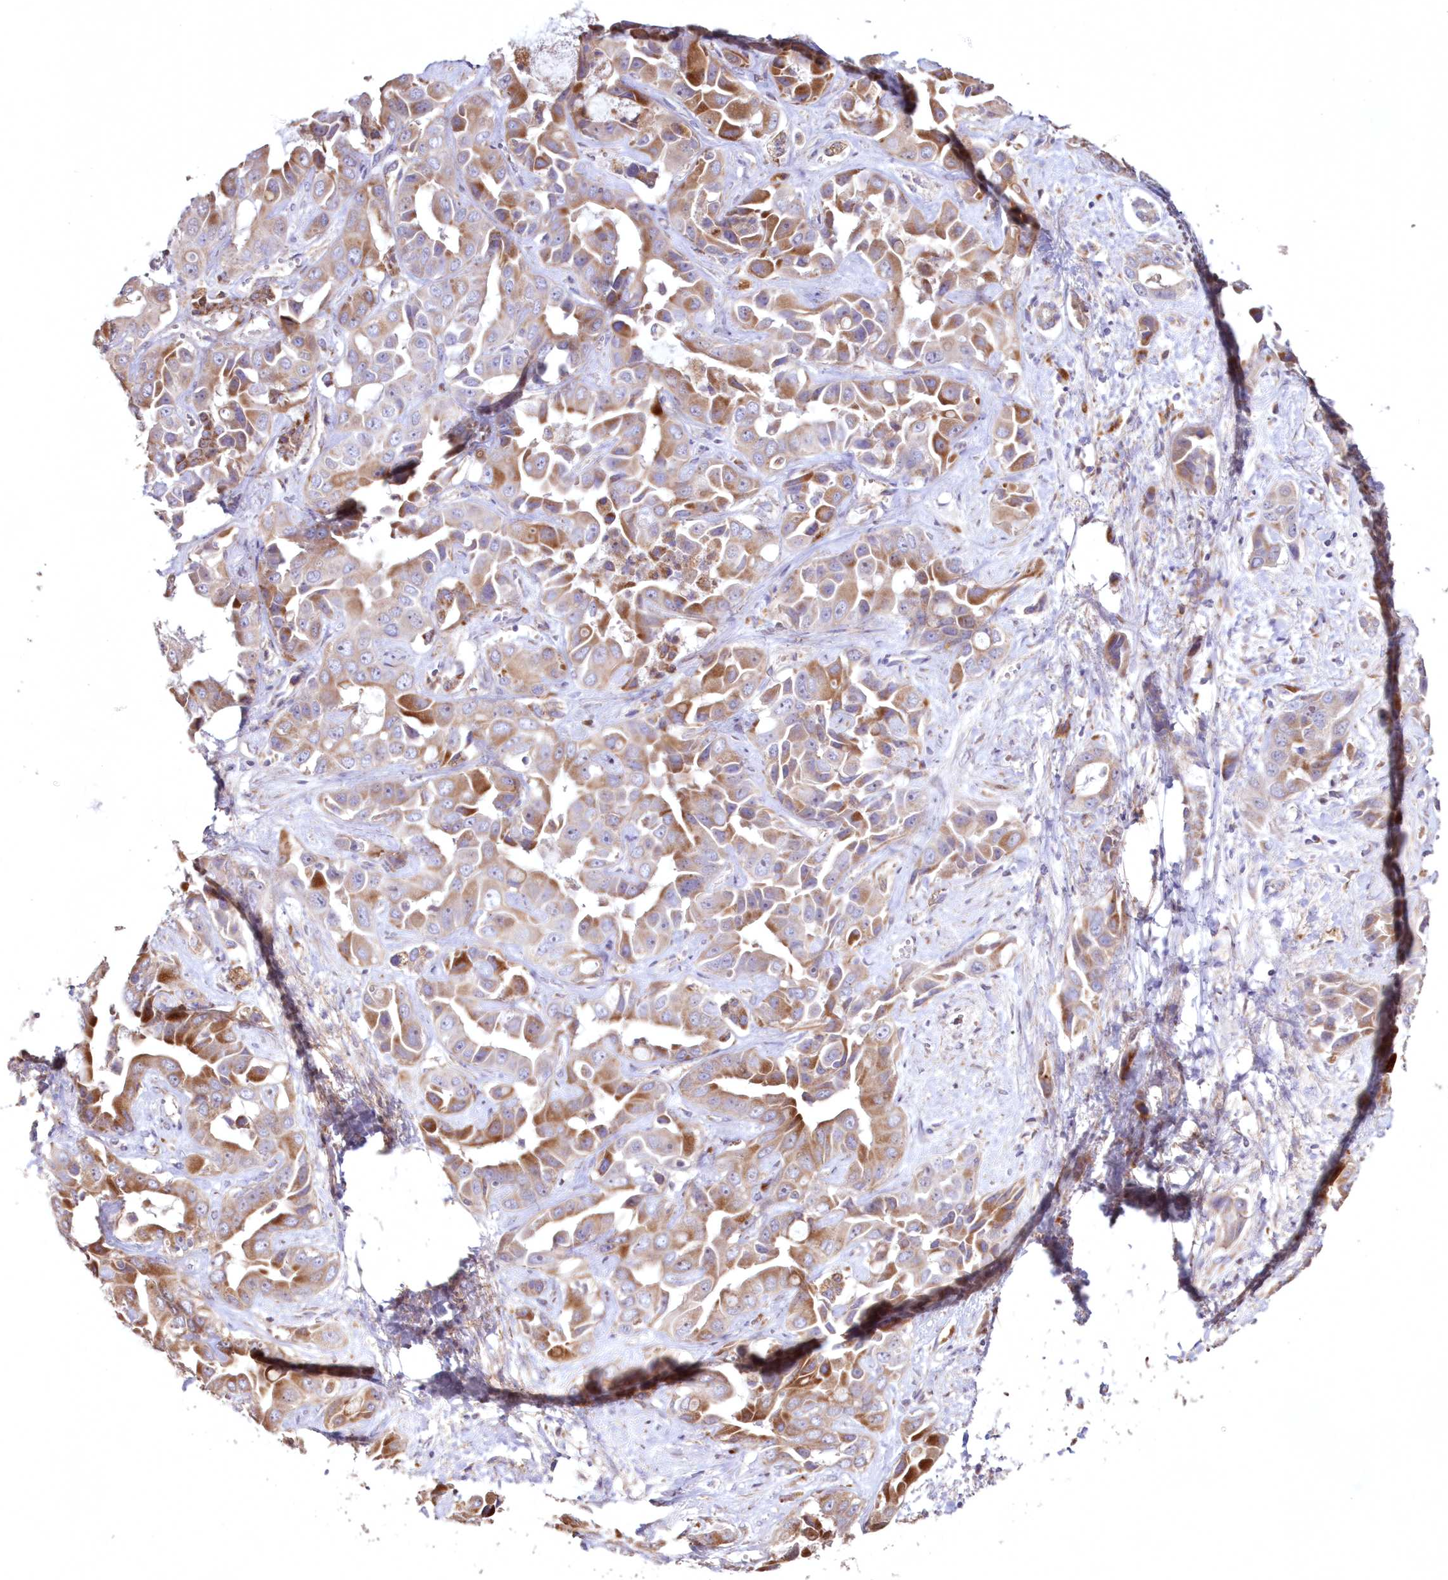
{"staining": {"intensity": "moderate", "quantity": ">75%", "location": "cytoplasmic/membranous"}, "tissue": "liver cancer", "cell_type": "Tumor cells", "image_type": "cancer", "snomed": [{"axis": "morphology", "description": "Cholangiocarcinoma"}, {"axis": "topography", "description": "Liver"}], "caption": "About >75% of tumor cells in human cholangiocarcinoma (liver) demonstrate moderate cytoplasmic/membranous protein positivity as visualized by brown immunohistochemical staining.", "gene": "HADHB", "patient": {"sex": "female", "age": 52}}